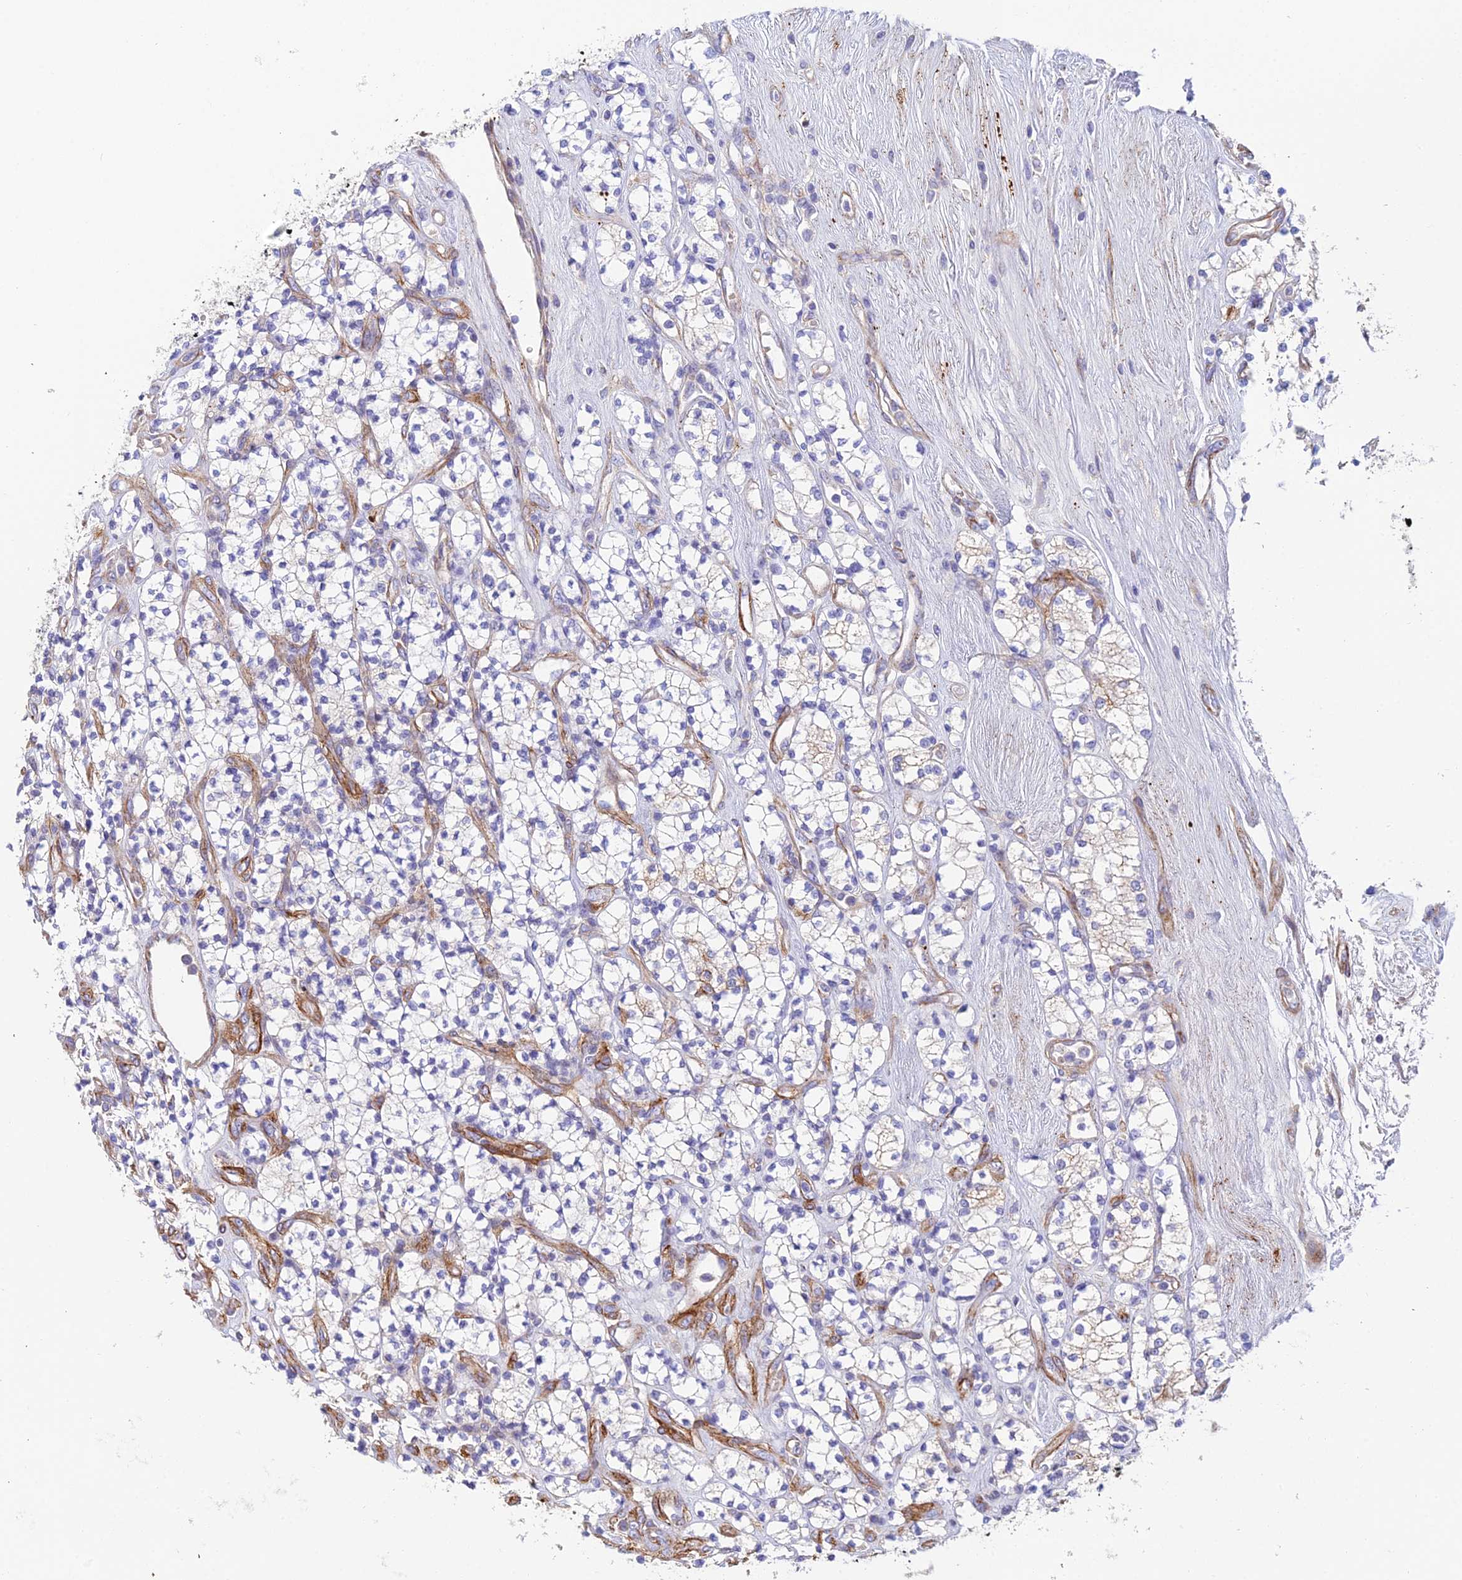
{"staining": {"intensity": "negative", "quantity": "none", "location": "none"}, "tissue": "renal cancer", "cell_type": "Tumor cells", "image_type": "cancer", "snomed": [{"axis": "morphology", "description": "Adenocarcinoma, NOS"}, {"axis": "topography", "description": "Kidney"}], "caption": "This is an immunohistochemistry (IHC) histopathology image of human renal adenocarcinoma. There is no expression in tumor cells.", "gene": "CSPG4", "patient": {"sex": "male", "age": 77}}